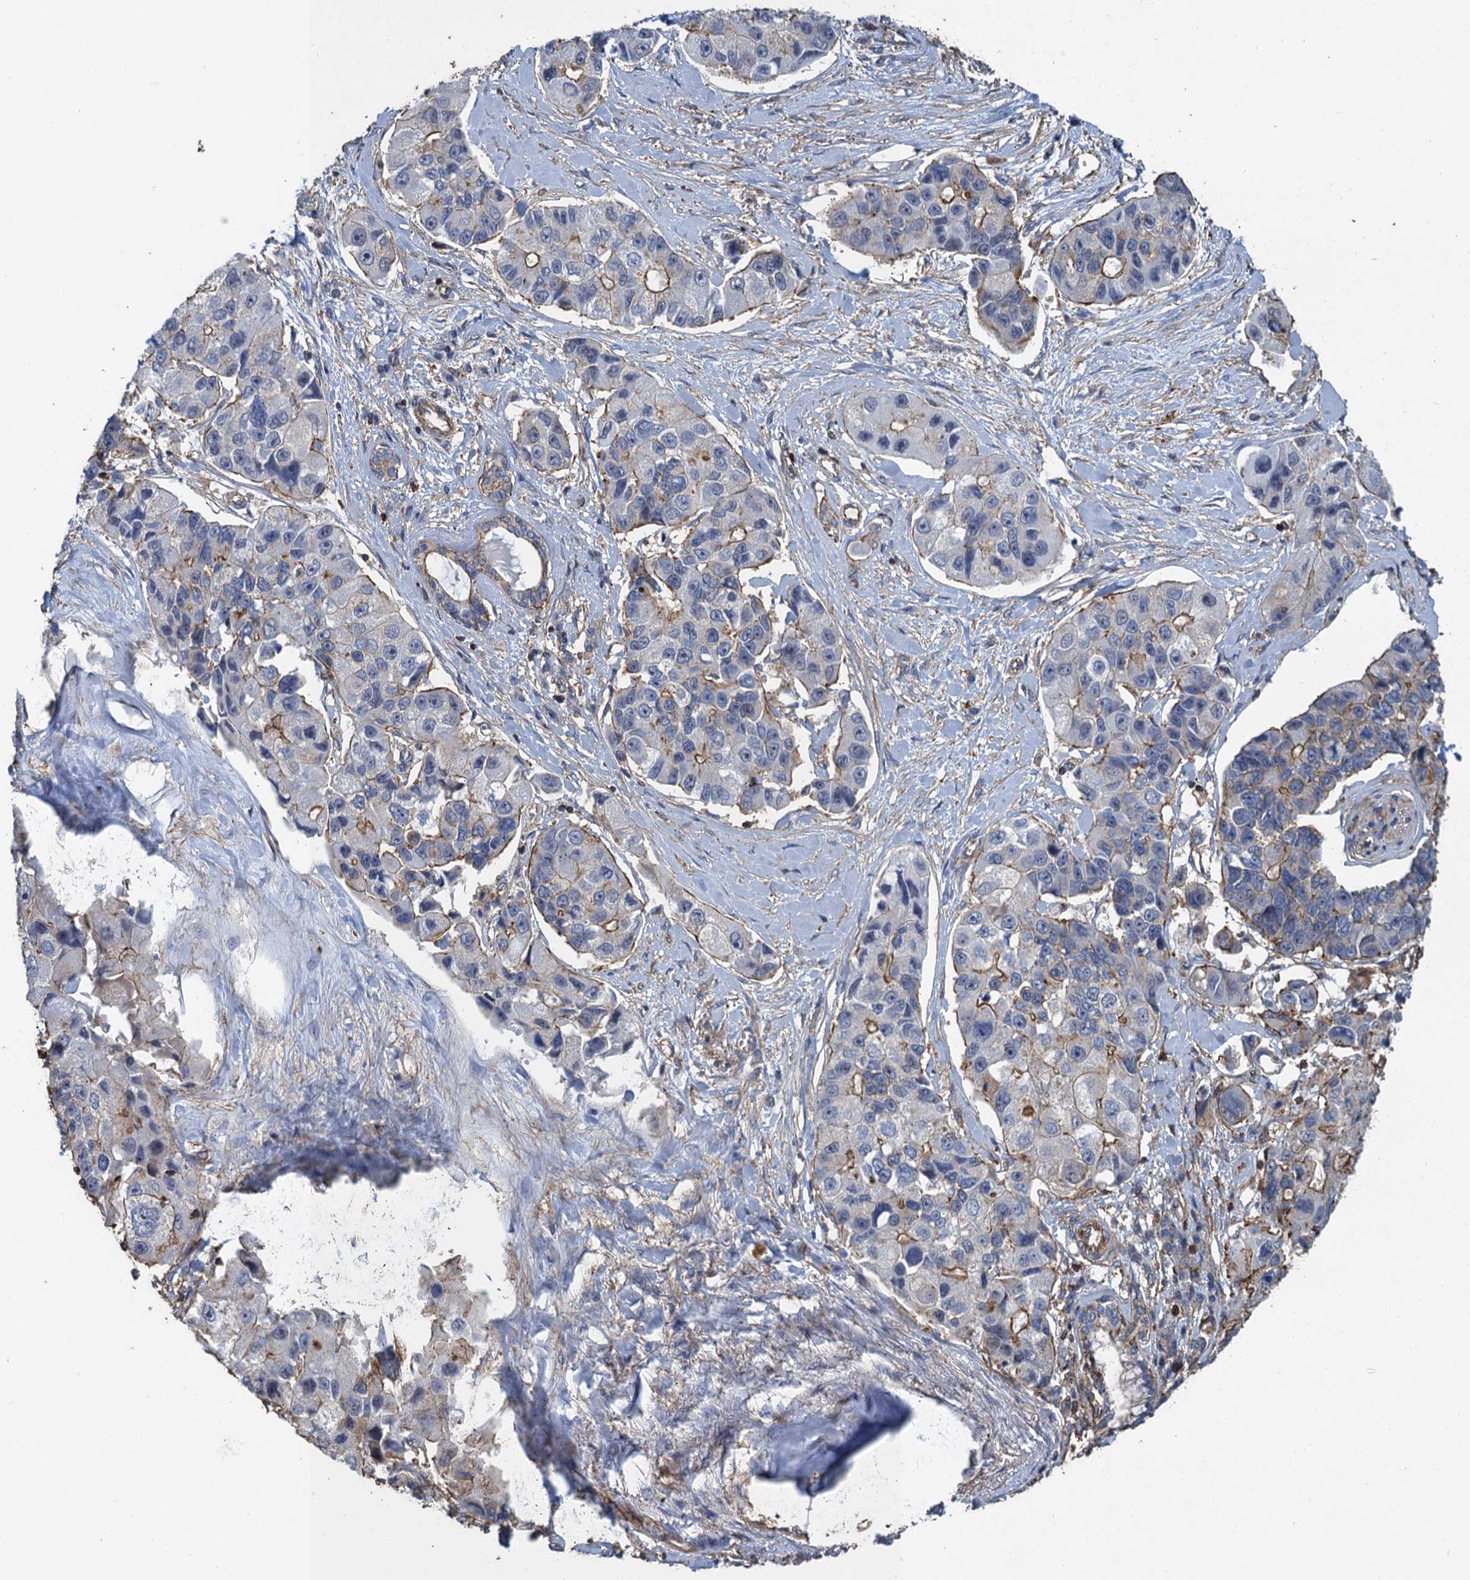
{"staining": {"intensity": "moderate", "quantity": "<25%", "location": "cytoplasmic/membranous"}, "tissue": "lung cancer", "cell_type": "Tumor cells", "image_type": "cancer", "snomed": [{"axis": "morphology", "description": "Adenocarcinoma, NOS"}, {"axis": "topography", "description": "Lung"}], "caption": "Protein staining of lung cancer tissue exhibits moderate cytoplasmic/membranous staining in approximately <25% of tumor cells.", "gene": "PROSER2", "patient": {"sex": "female", "age": 54}}